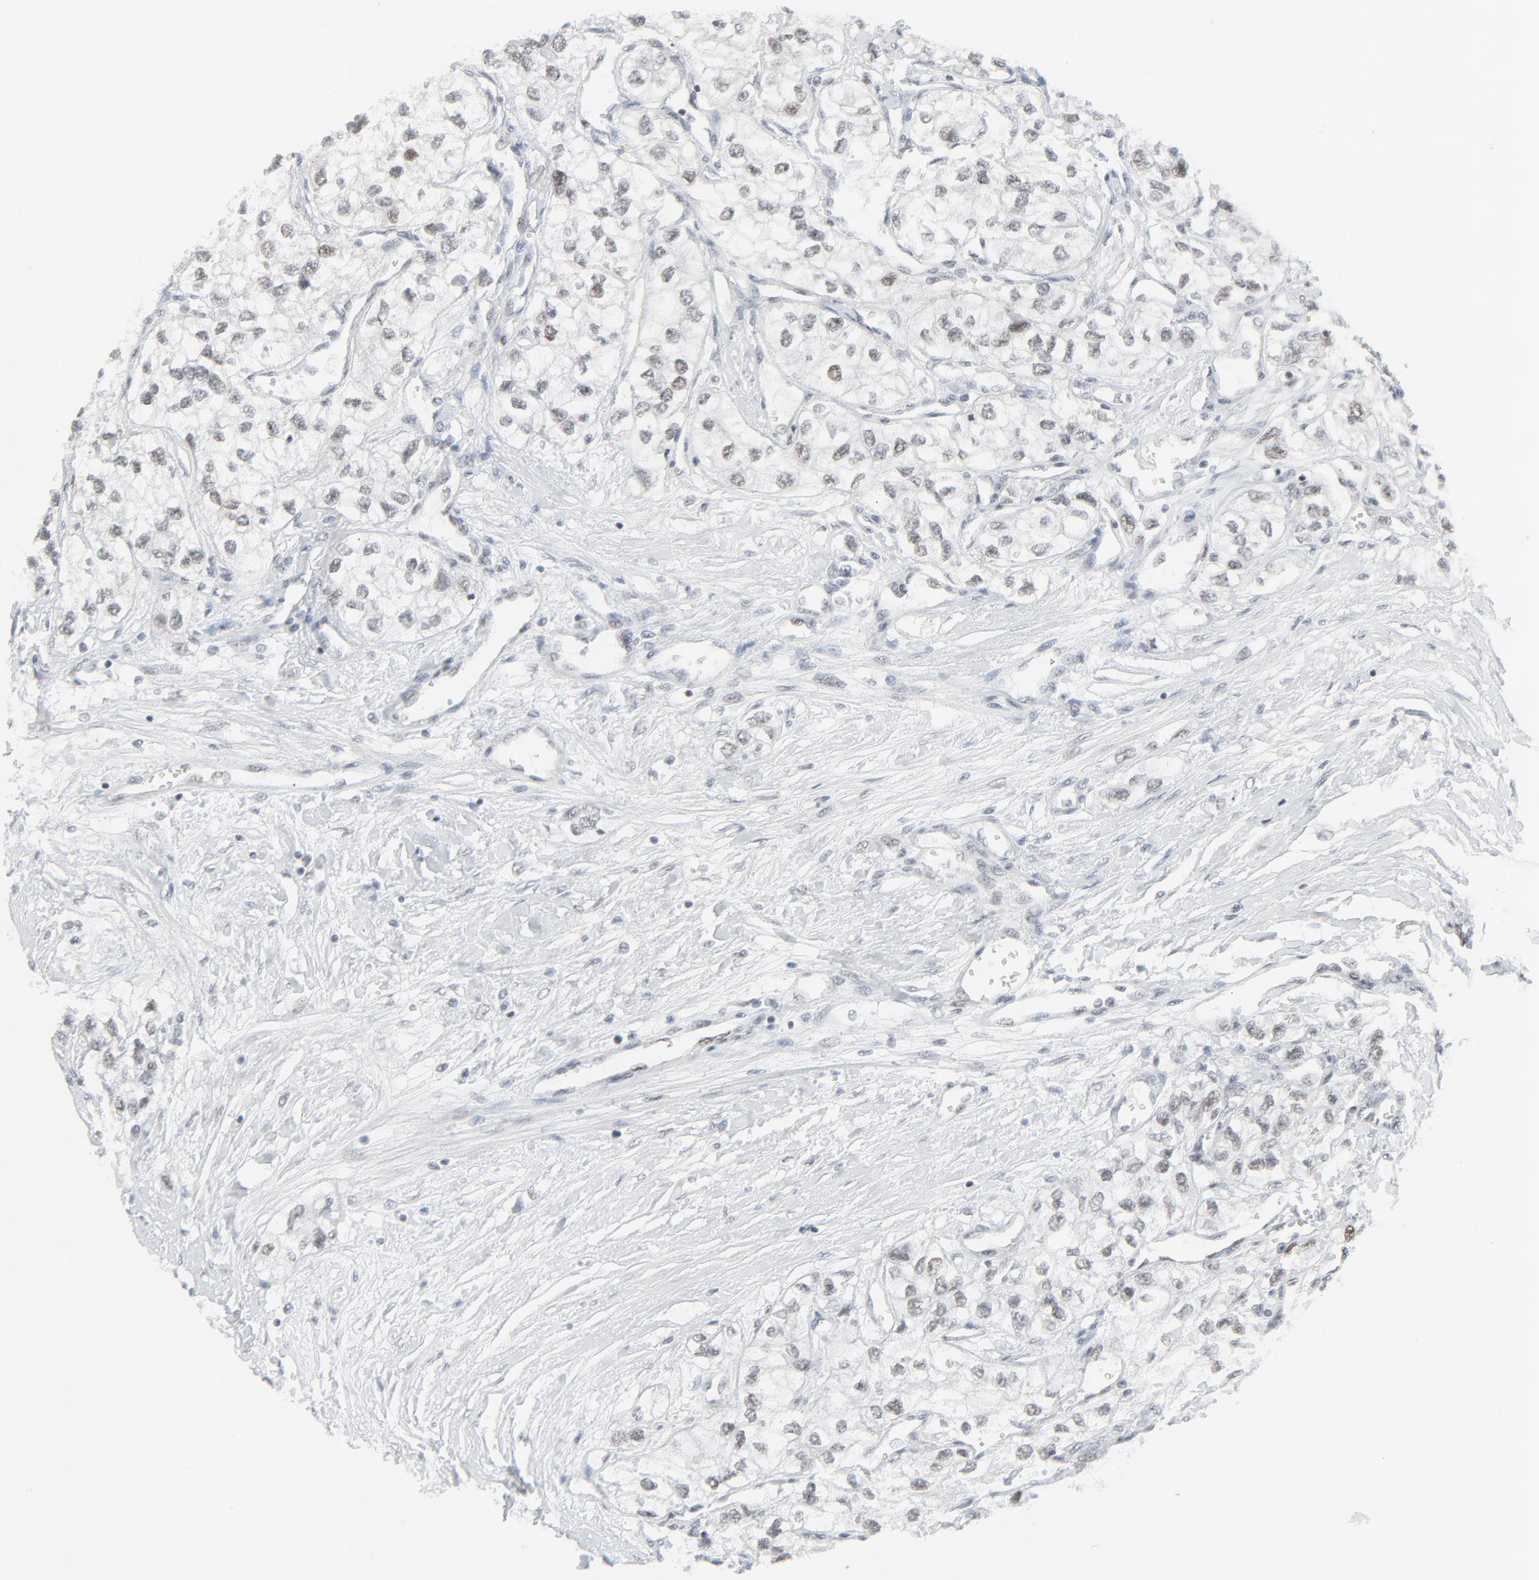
{"staining": {"intensity": "weak", "quantity": "25%-75%", "location": "nuclear"}, "tissue": "renal cancer", "cell_type": "Tumor cells", "image_type": "cancer", "snomed": [{"axis": "morphology", "description": "Adenocarcinoma, NOS"}, {"axis": "topography", "description": "Kidney"}], "caption": "Immunohistochemical staining of human adenocarcinoma (renal) reveals weak nuclear protein staining in approximately 25%-75% of tumor cells.", "gene": "FBXO28", "patient": {"sex": "male", "age": 57}}